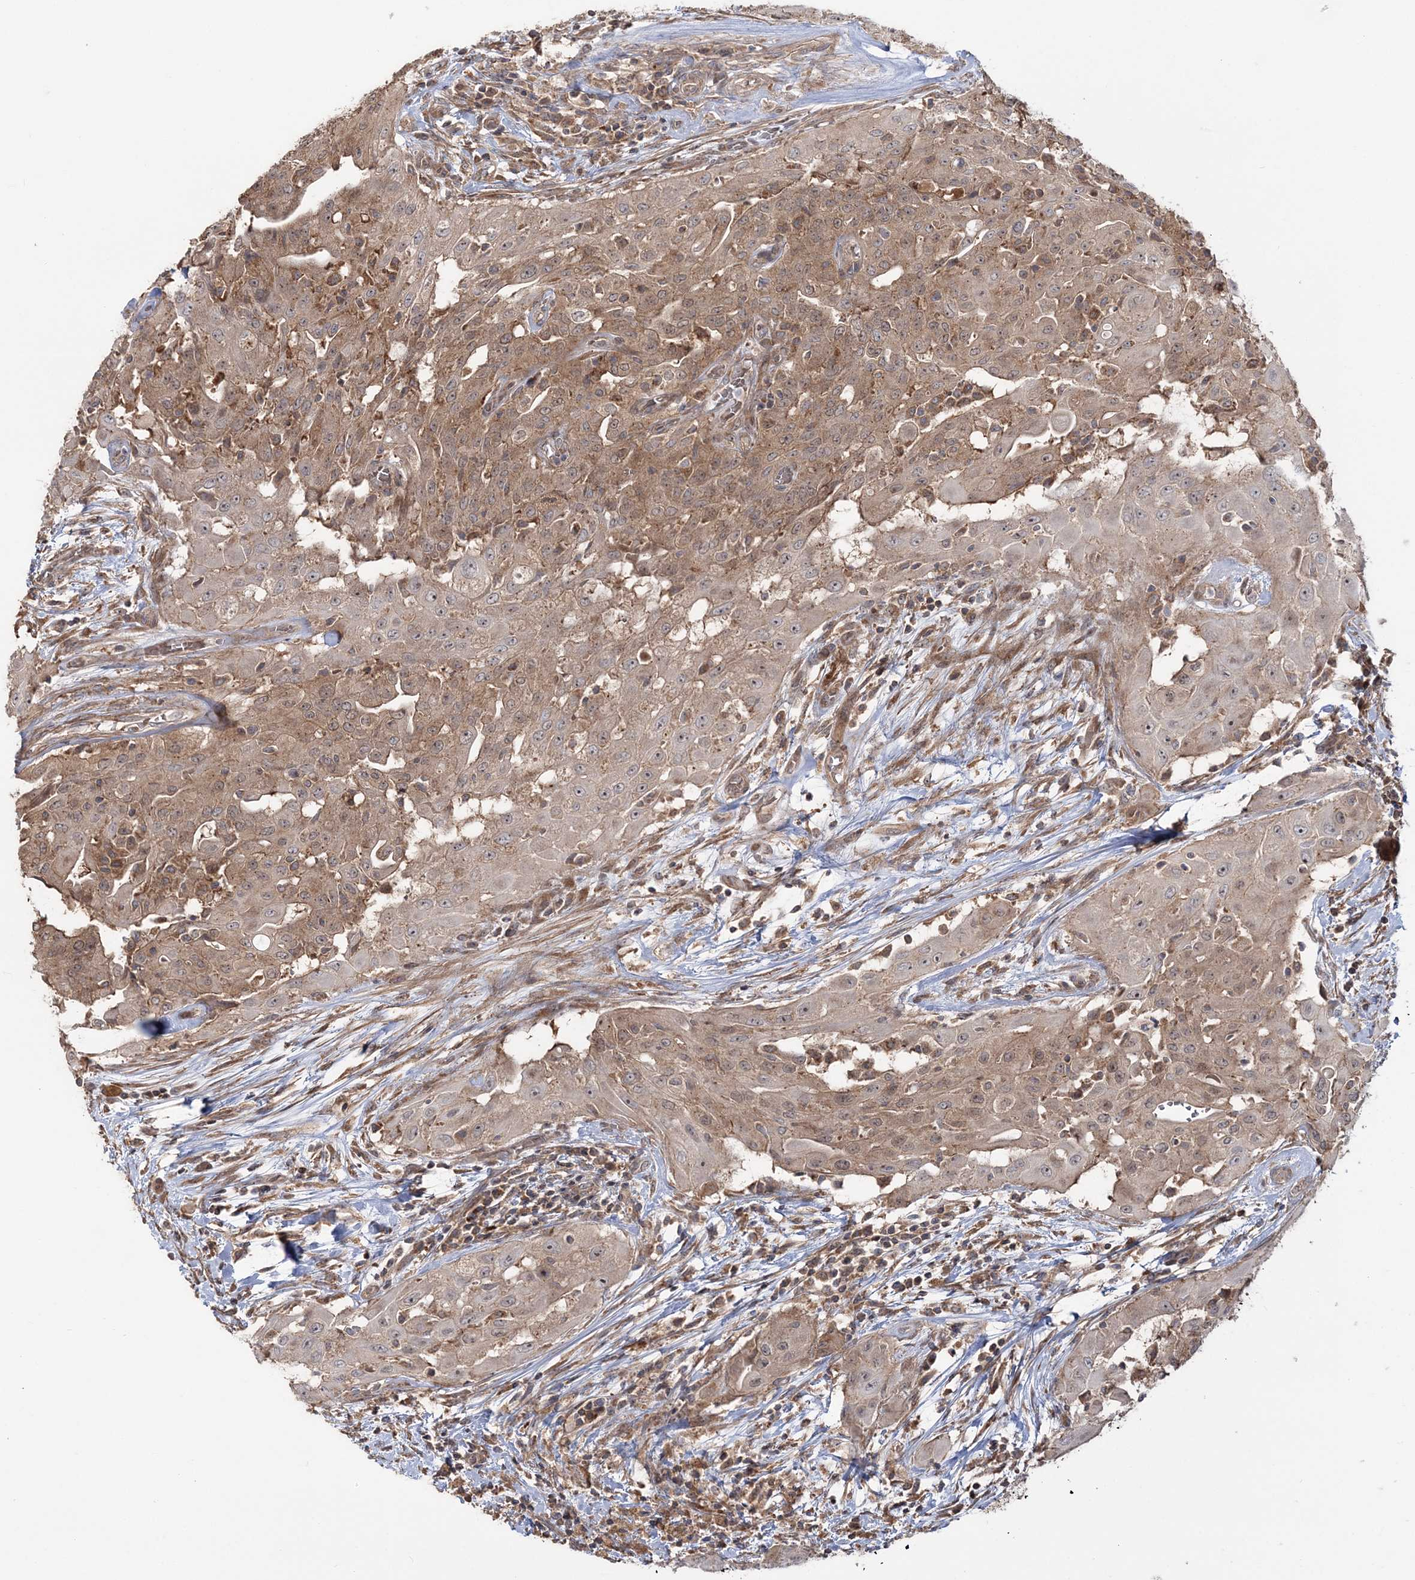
{"staining": {"intensity": "weak", "quantity": ">75%", "location": "cytoplasmic/membranous"}, "tissue": "thyroid cancer", "cell_type": "Tumor cells", "image_type": "cancer", "snomed": [{"axis": "morphology", "description": "Papillary adenocarcinoma, NOS"}, {"axis": "topography", "description": "Thyroid gland"}], "caption": "Immunohistochemistry micrograph of thyroid cancer (papillary adenocarcinoma) stained for a protein (brown), which demonstrates low levels of weak cytoplasmic/membranous positivity in approximately >75% of tumor cells.", "gene": "MOCS2", "patient": {"sex": "female", "age": 59}}